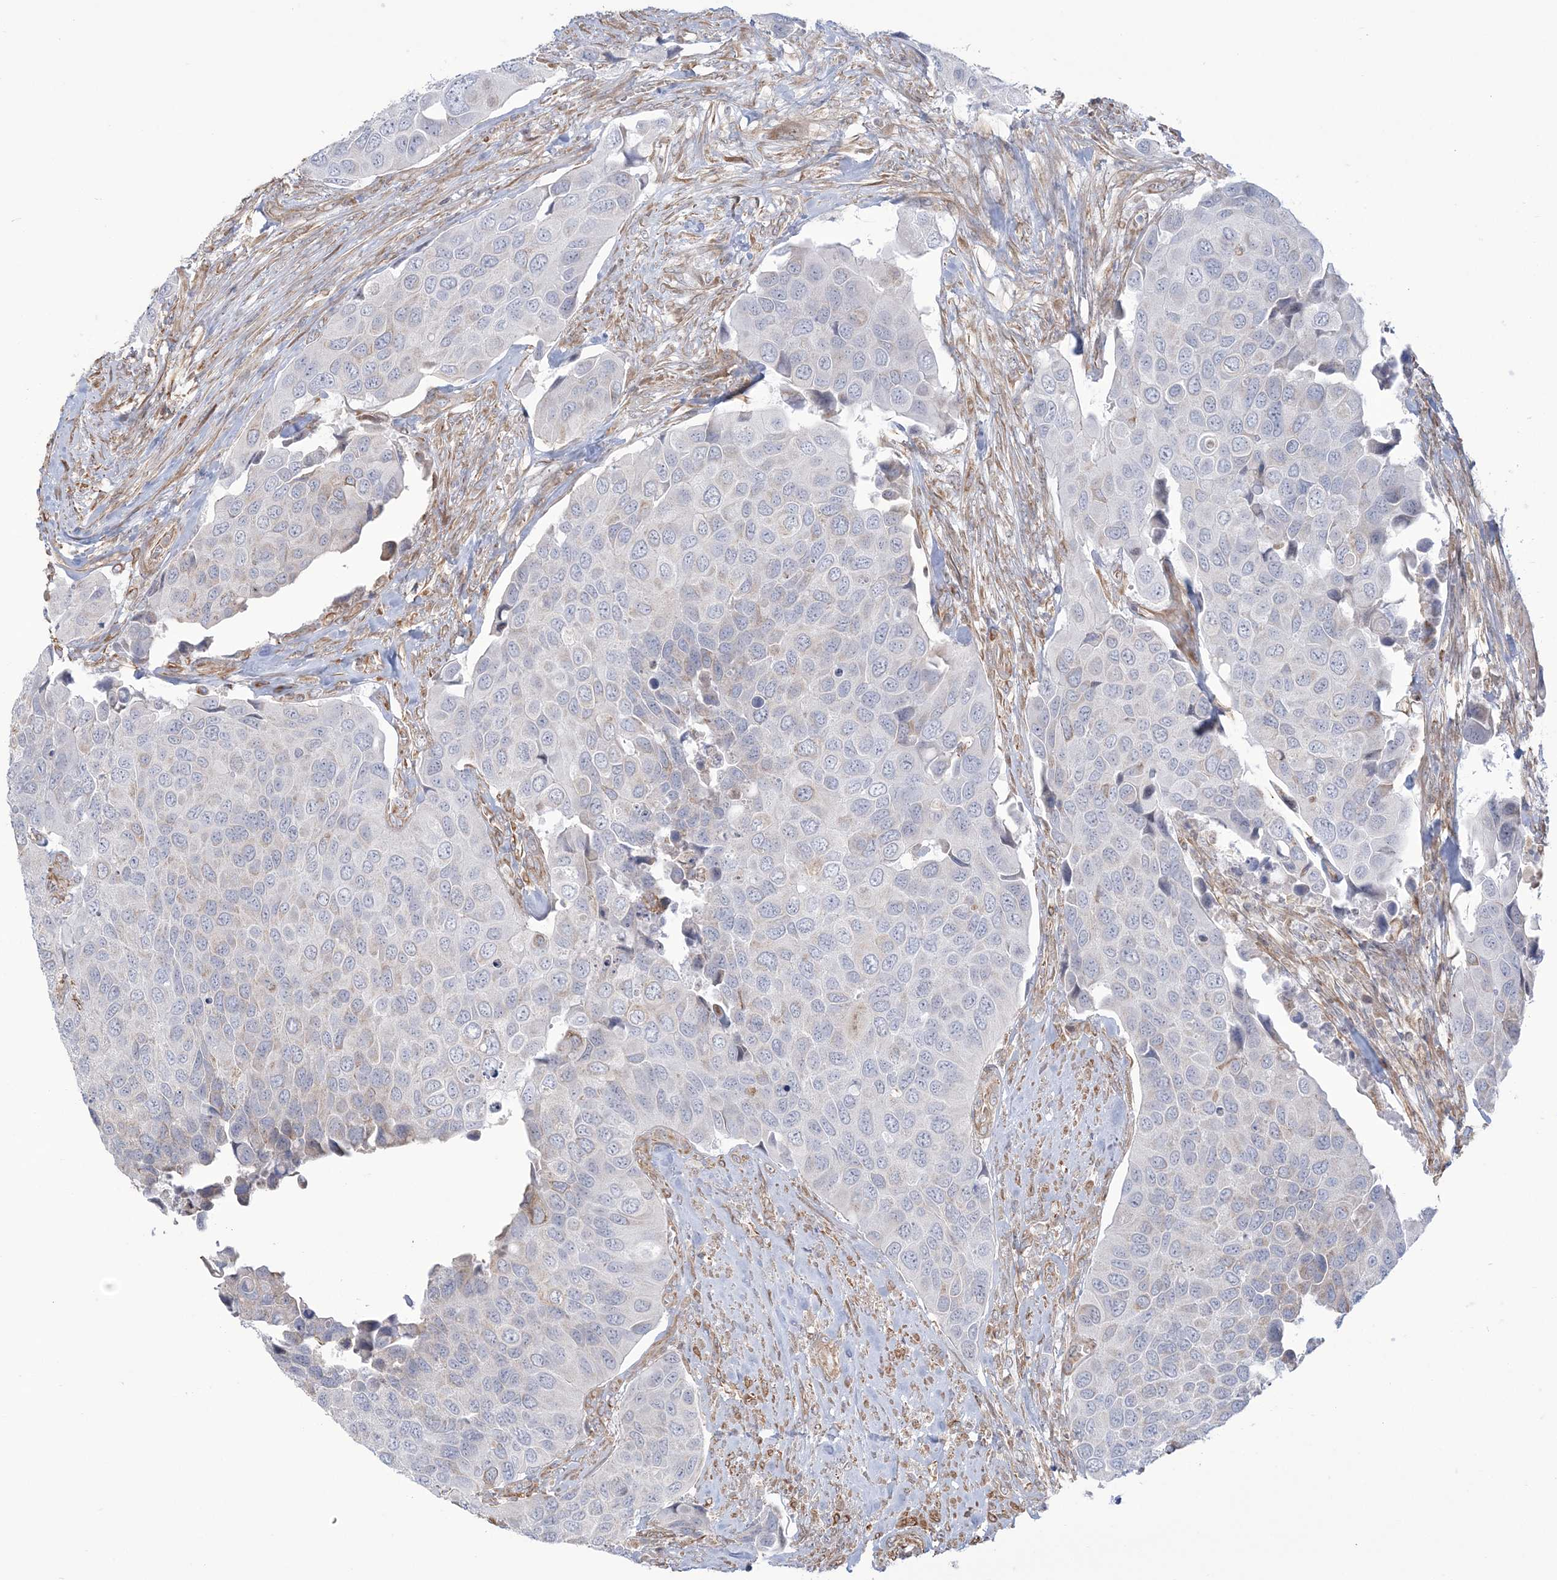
{"staining": {"intensity": "negative", "quantity": "none", "location": "none"}, "tissue": "urothelial cancer", "cell_type": "Tumor cells", "image_type": "cancer", "snomed": [{"axis": "morphology", "description": "Urothelial carcinoma, High grade"}, {"axis": "topography", "description": "Urinary bladder"}], "caption": "Micrograph shows no protein expression in tumor cells of urothelial cancer tissue.", "gene": "ZNF821", "patient": {"sex": "male", "age": 74}}